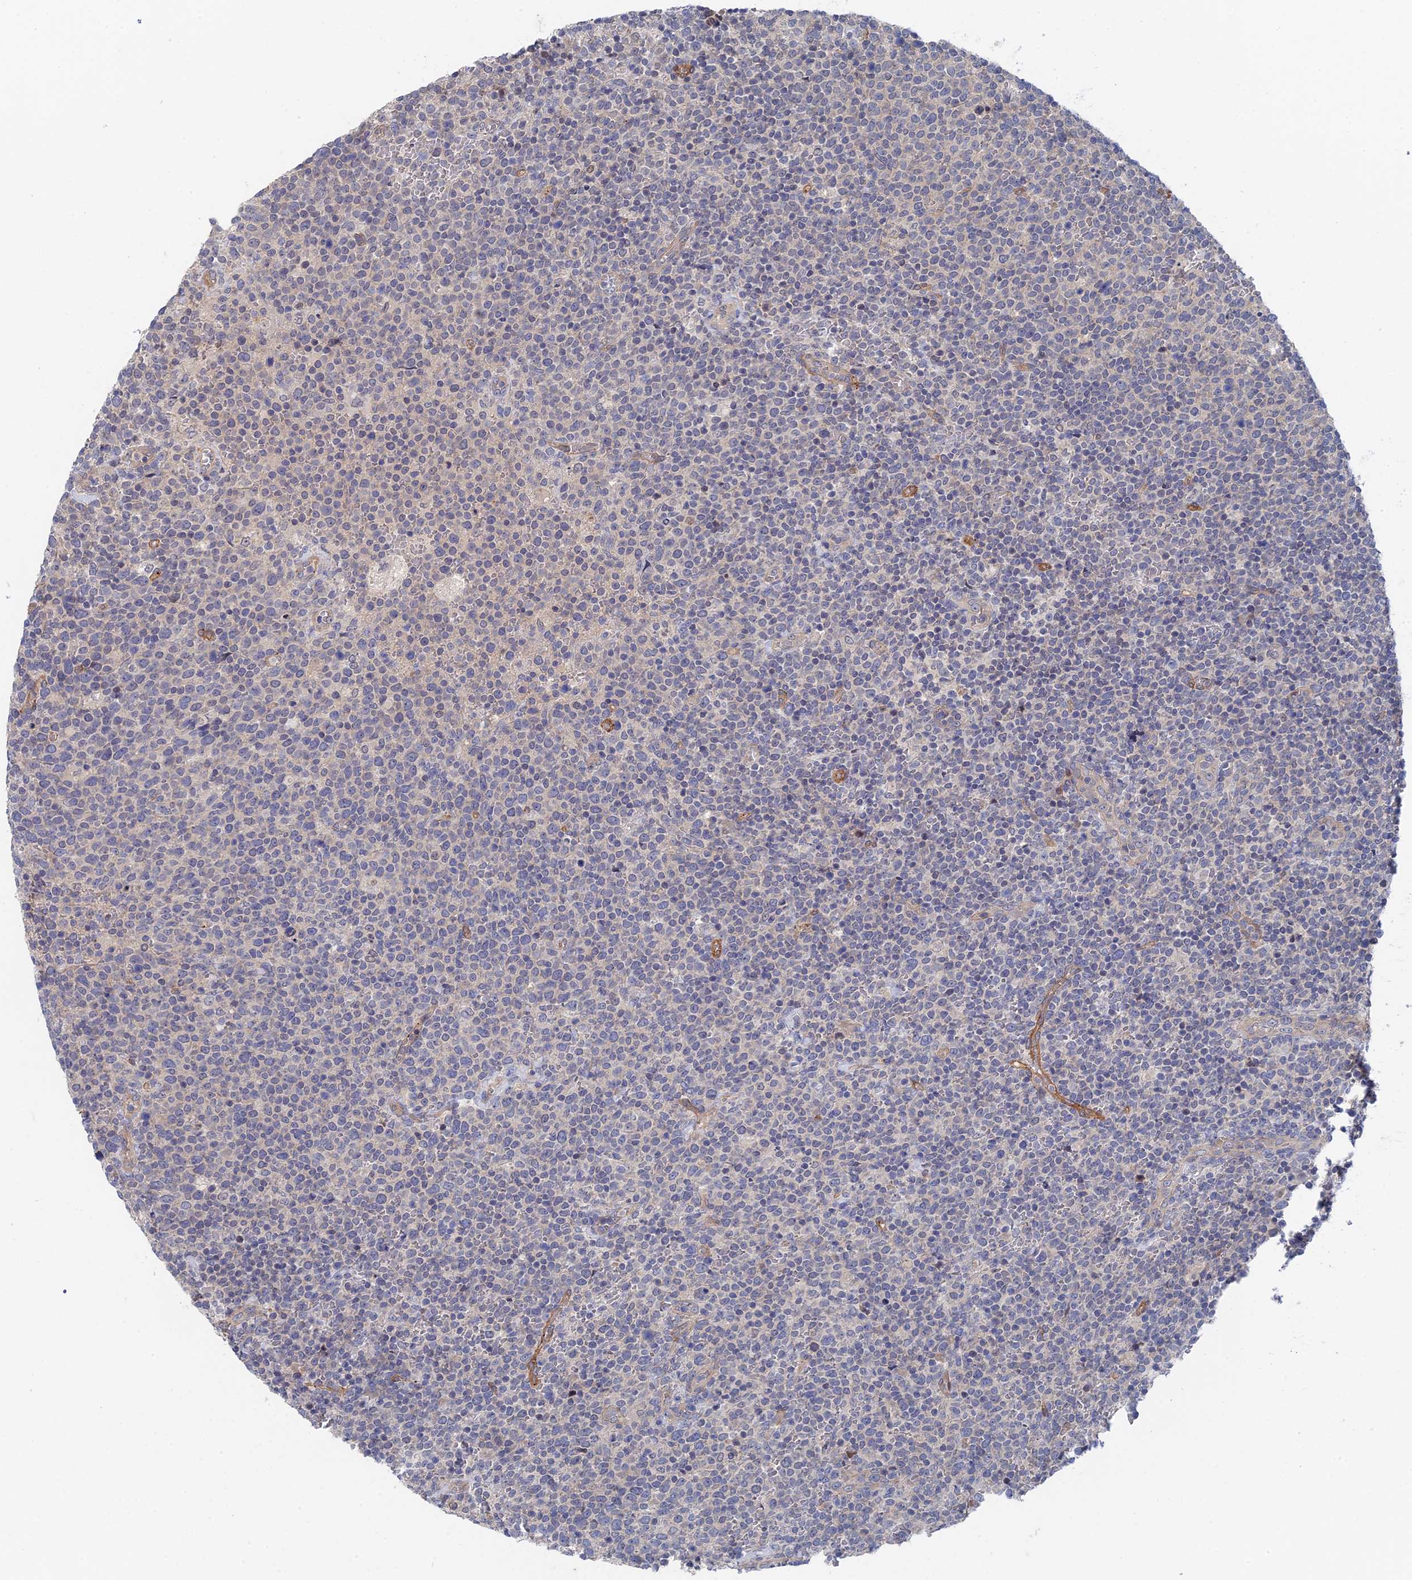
{"staining": {"intensity": "negative", "quantity": "none", "location": "none"}, "tissue": "lymphoma", "cell_type": "Tumor cells", "image_type": "cancer", "snomed": [{"axis": "morphology", "description": "Malignant lymphoma, non-Hodgkin's type, High grade"}, {"axis": "topography", "description": "Lymph node"}], "caption": "Immunohistochemistry image of human malignant lymphoma, non-Hodgkin's type (high-grade) stained for a protein (brown), which reveals no positivity in tumor cells. (DAB immunohistochemistry visualized using brightfield microscopy, high magnification).", "gene": "MTHFSD", "patient": {"sex": "male", "age": 61}}